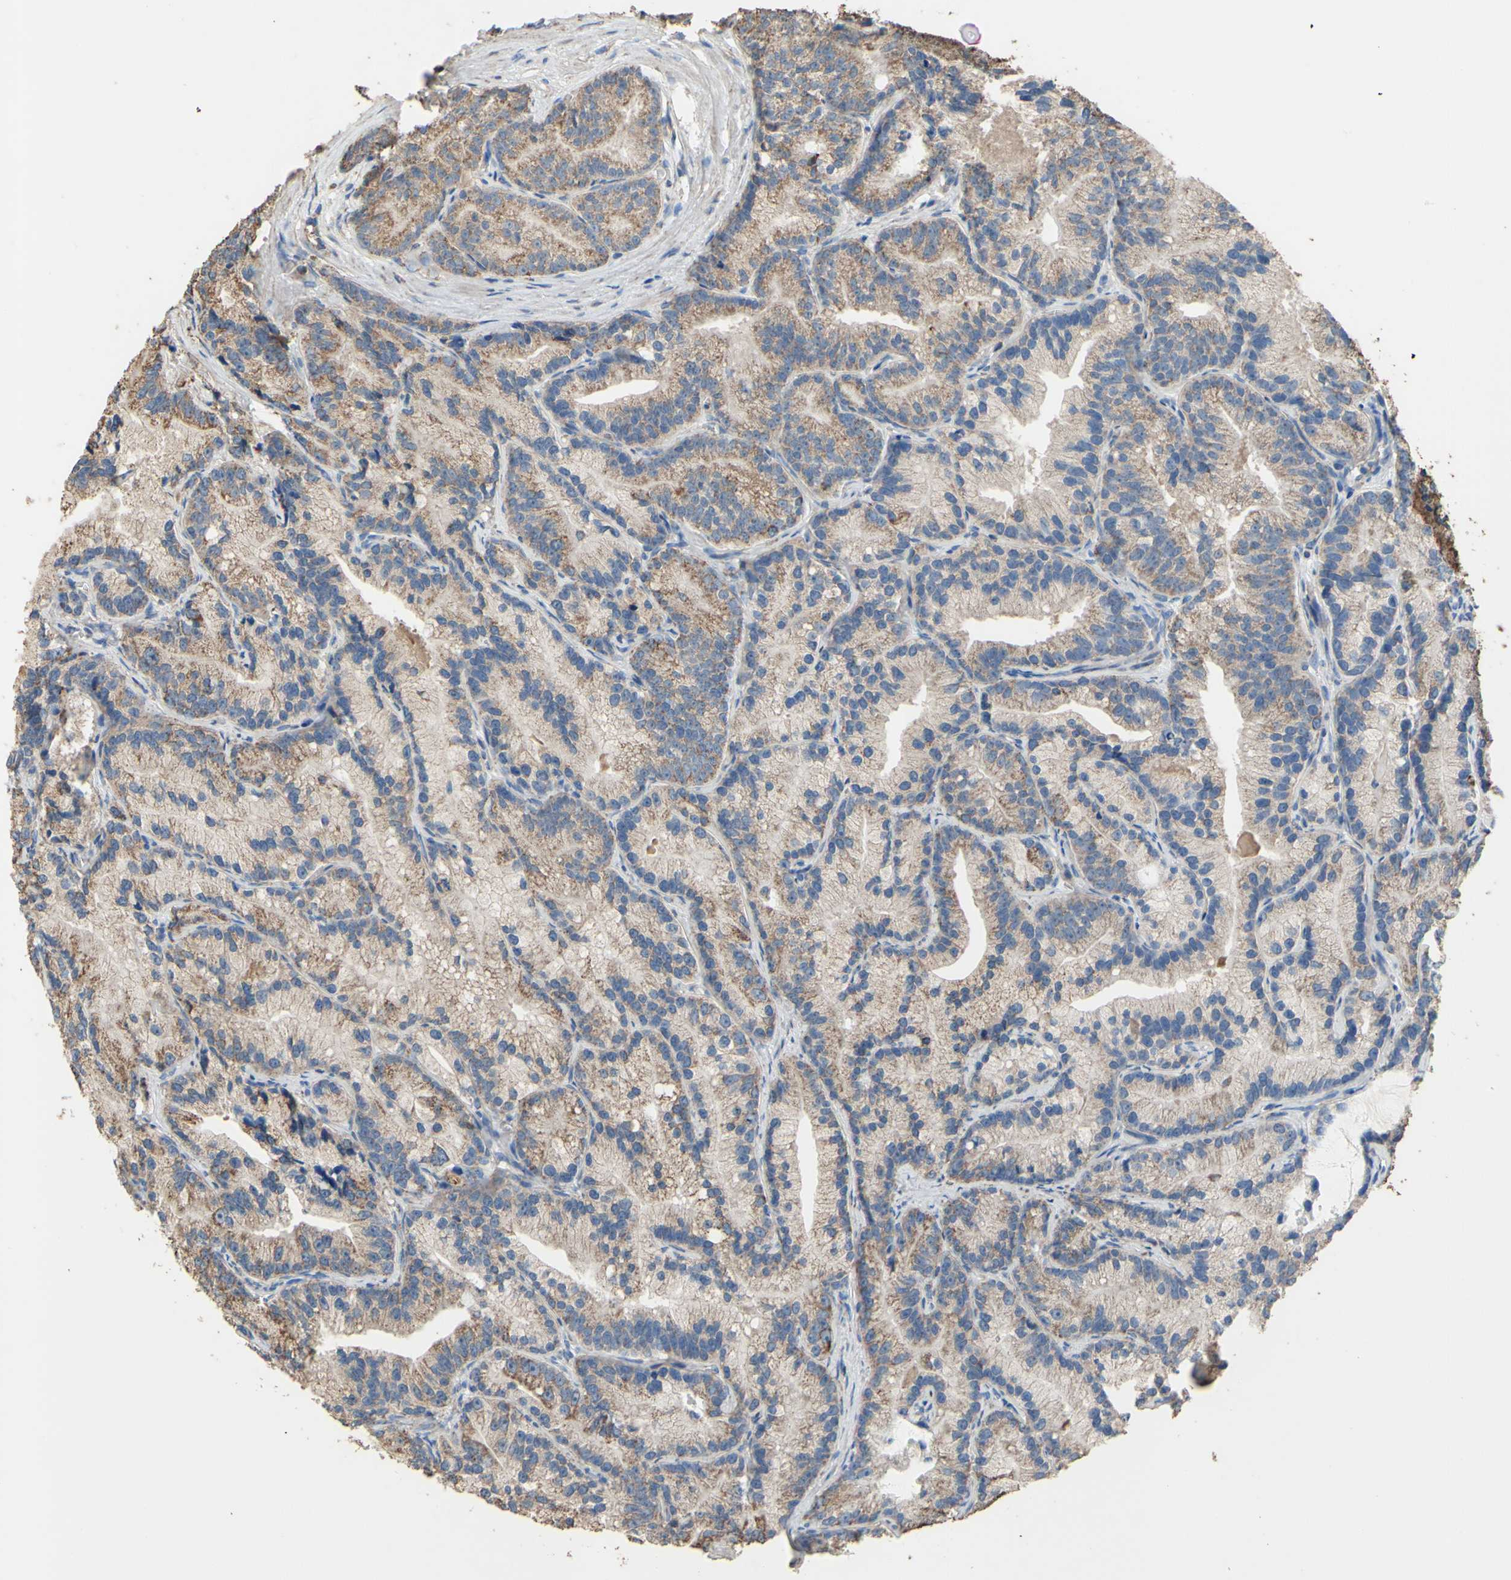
{"staining": {"intensity": "moderate", "quantity": ">75%", "location": "cytoplasmic/membranous"}, "tissue": "prostate cancer", "cell_type": "Tumor cells", "image_type": "cancer", "snomed": [{"axis": "morphology", "description": "Adenocarcinoma, Low grade"}, {"axis": "topography", "description": "Prostate"}], "caption": "Immunohistochemical staining of prostate cancer (low-grade adenocarcinoma) demonstrates medium levels of moderate cytoplasmic/membranous protein staining in about >75% of tumor cells.", "gene": "CMKLR2", "patient": {"sex": "male", "age": 89}}